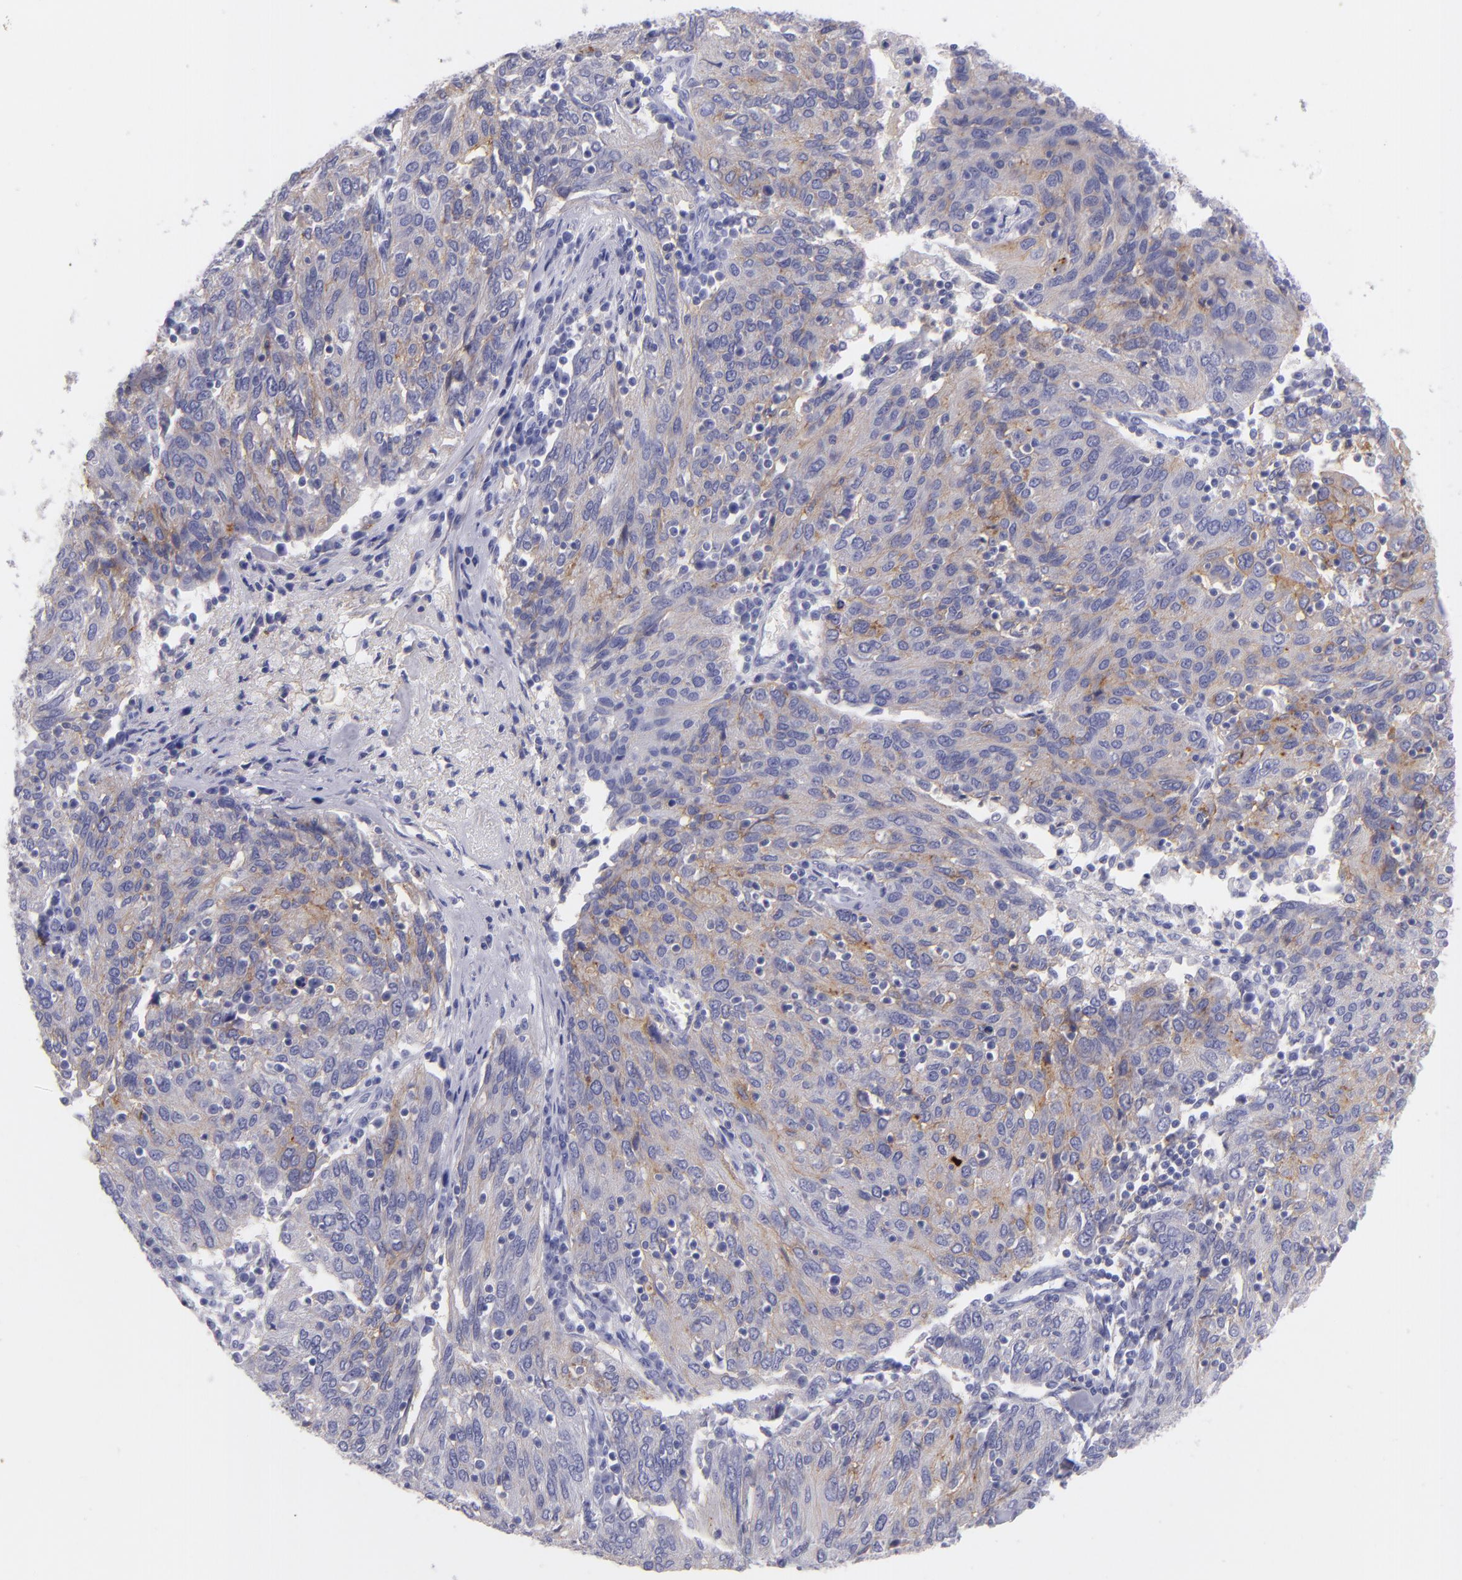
{"staining": {"intensity": "weak", "quantity": "<25%", "location": "cytoplasmic/membranous"}, "tissue": "ovarian cancer", "cell_type": "Tumor cells", "image_type": "cancer", "snomed": [{"axis": "morphology", "description": "Carcinoma, endometroid"}, {"axis": "topography", "description": "Ovary"}], "caption": "Immunohistochemistry of ovarian endometroid carcinoma exhibits no positivity in tumor cells. (DAB IHC, high magnification).", "gene": "CD82", "patient": {"sex": "female", "age": 50}}